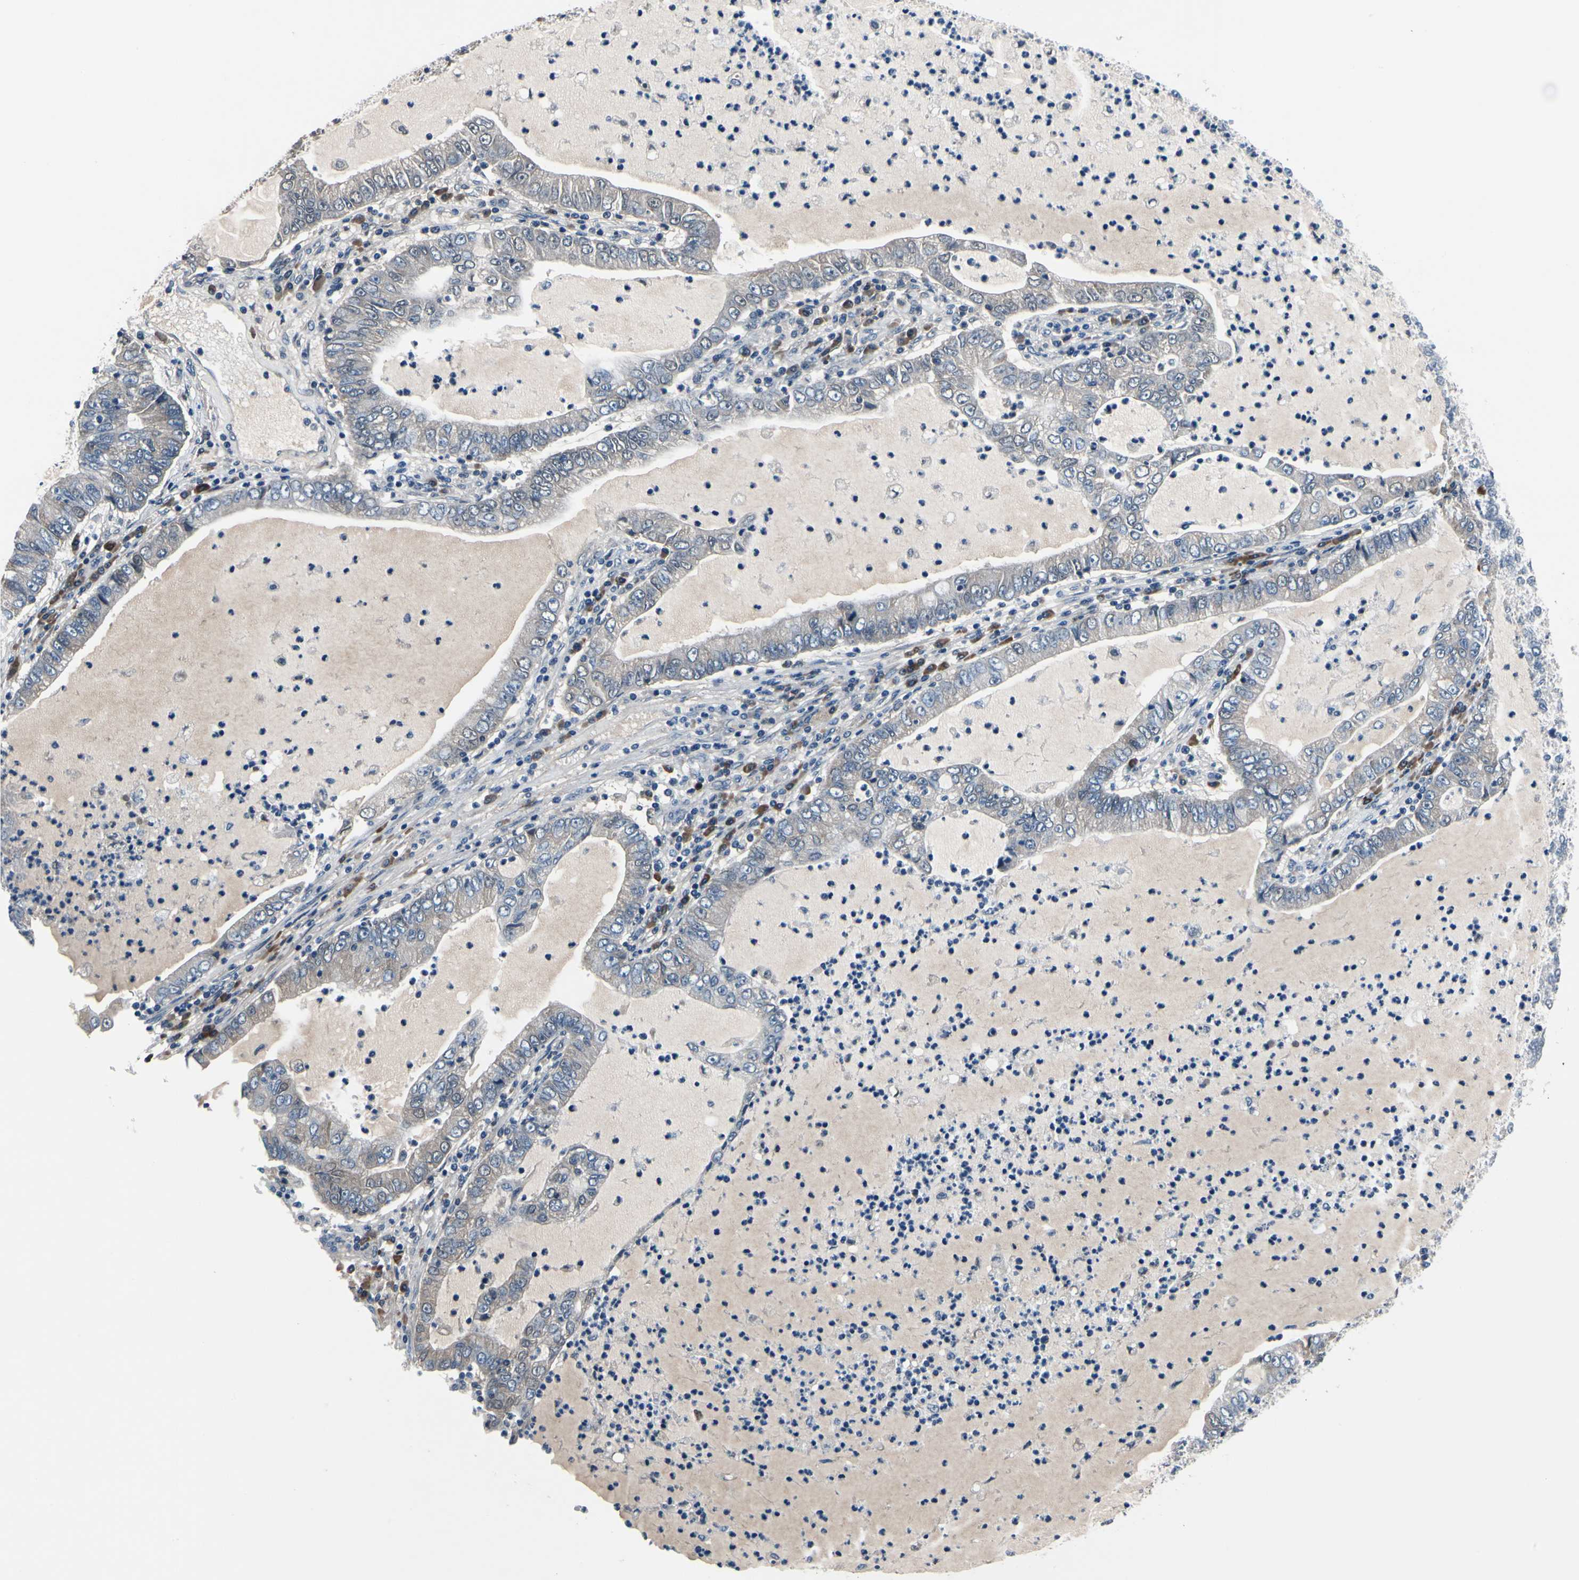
{"staining": {"intensity": "negative", "quantity": "none", "location": "none"}, "tissue": "lung cancer", "cell_type": "Tumor cells", "image_type": "cancer", "snomed": [{"axis": "morphology", "description": "Adenocarcinoma, NOS"}, {"axis": "topography", "description": "Lung"}], "caption": "The IHC micrograph has no significant expression in tumor cells of lung adenocarcinoma tissue.", "gene": "SELENOK", "patient": {"sex": "female", "age": 51}}